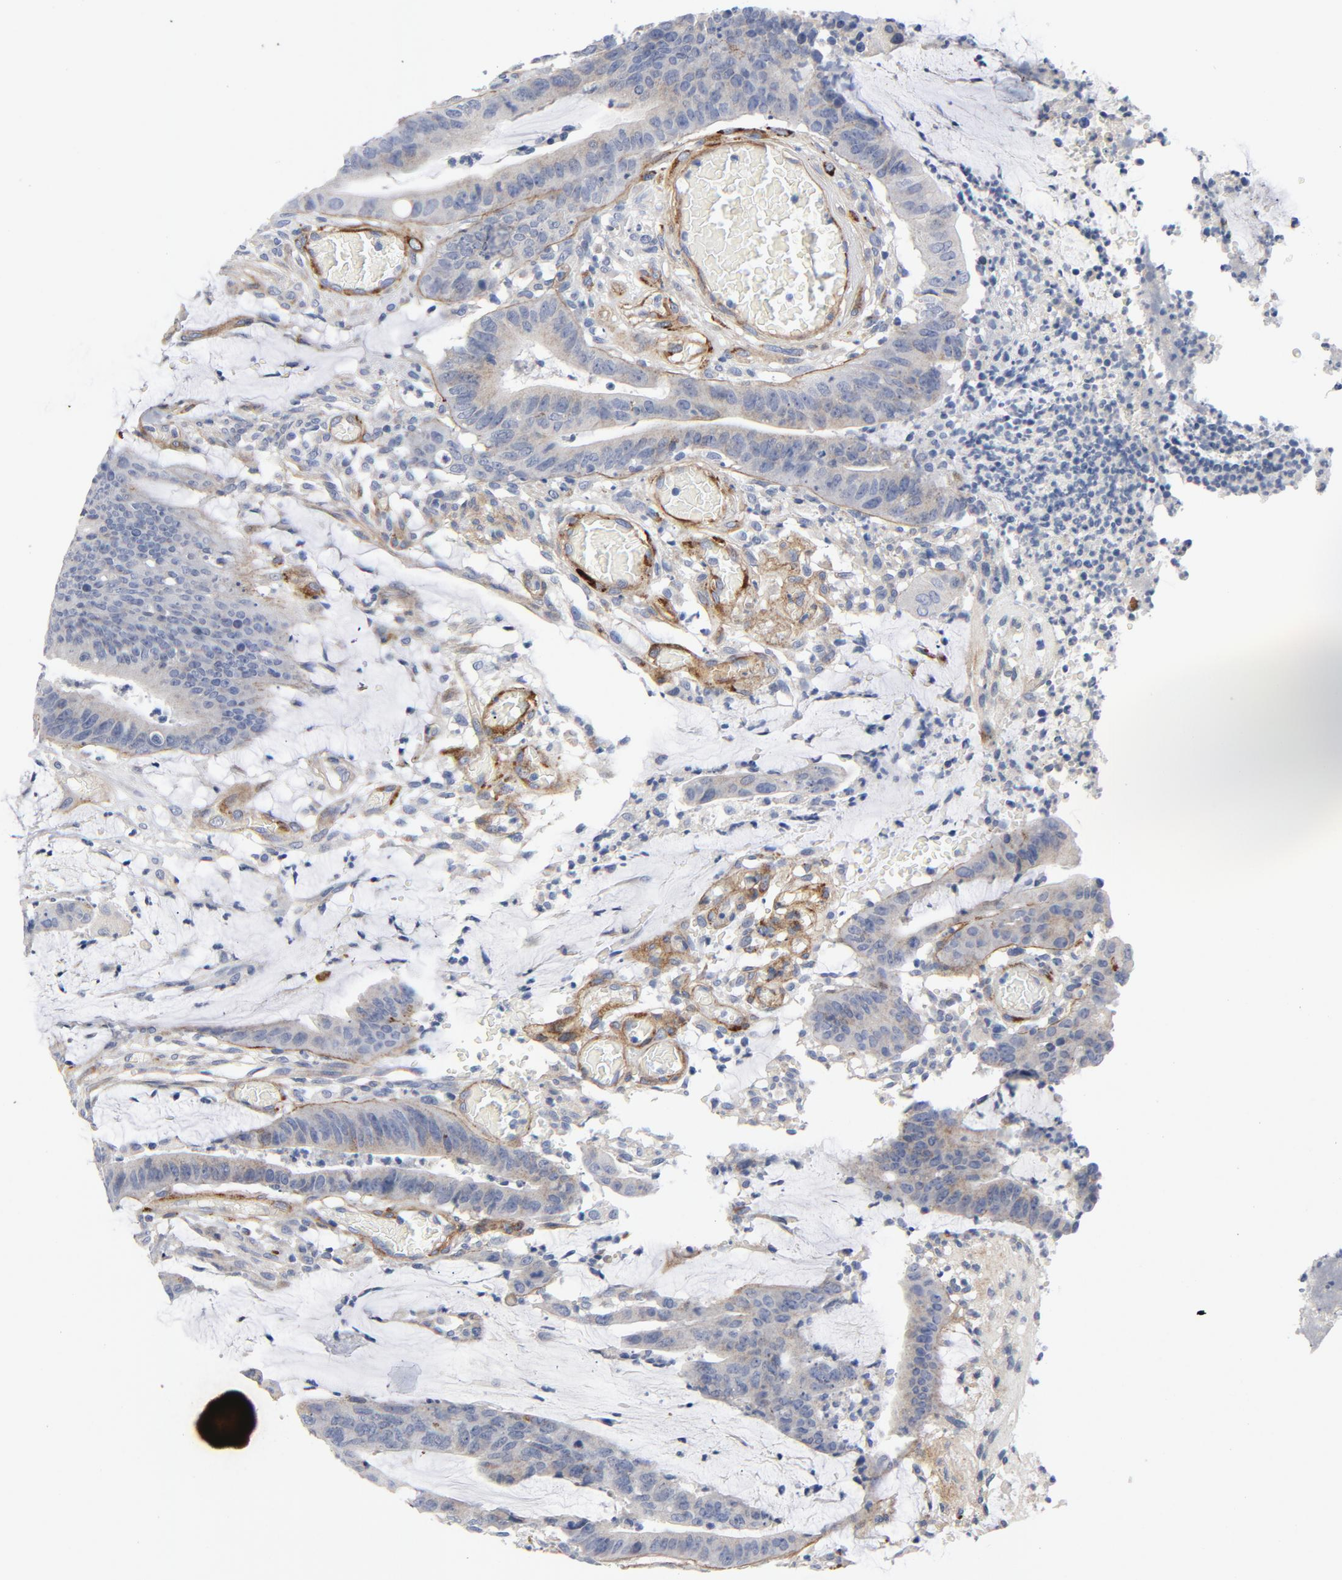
{"staining": {"intensity": "weak", "quantity": "25%-75%", "location": "cytoplasmic/membranous"}, "tissue": "colorectal cancer", "cell_type": "Tumor cells", "image_type": "cancer", "snomed": [{"axis": "morphology", "description": "Adenocarcinoma, NOS"}, {"axis": "topography", "description": "Rectum"}], "caption": "The immunohistochemical stain shows weak cytoplasmic/membranous positivity in tumor cells of colorectal cancer tissue.", "gene": "LAMC1", "patient": {"sex": "female", "age": 66}}